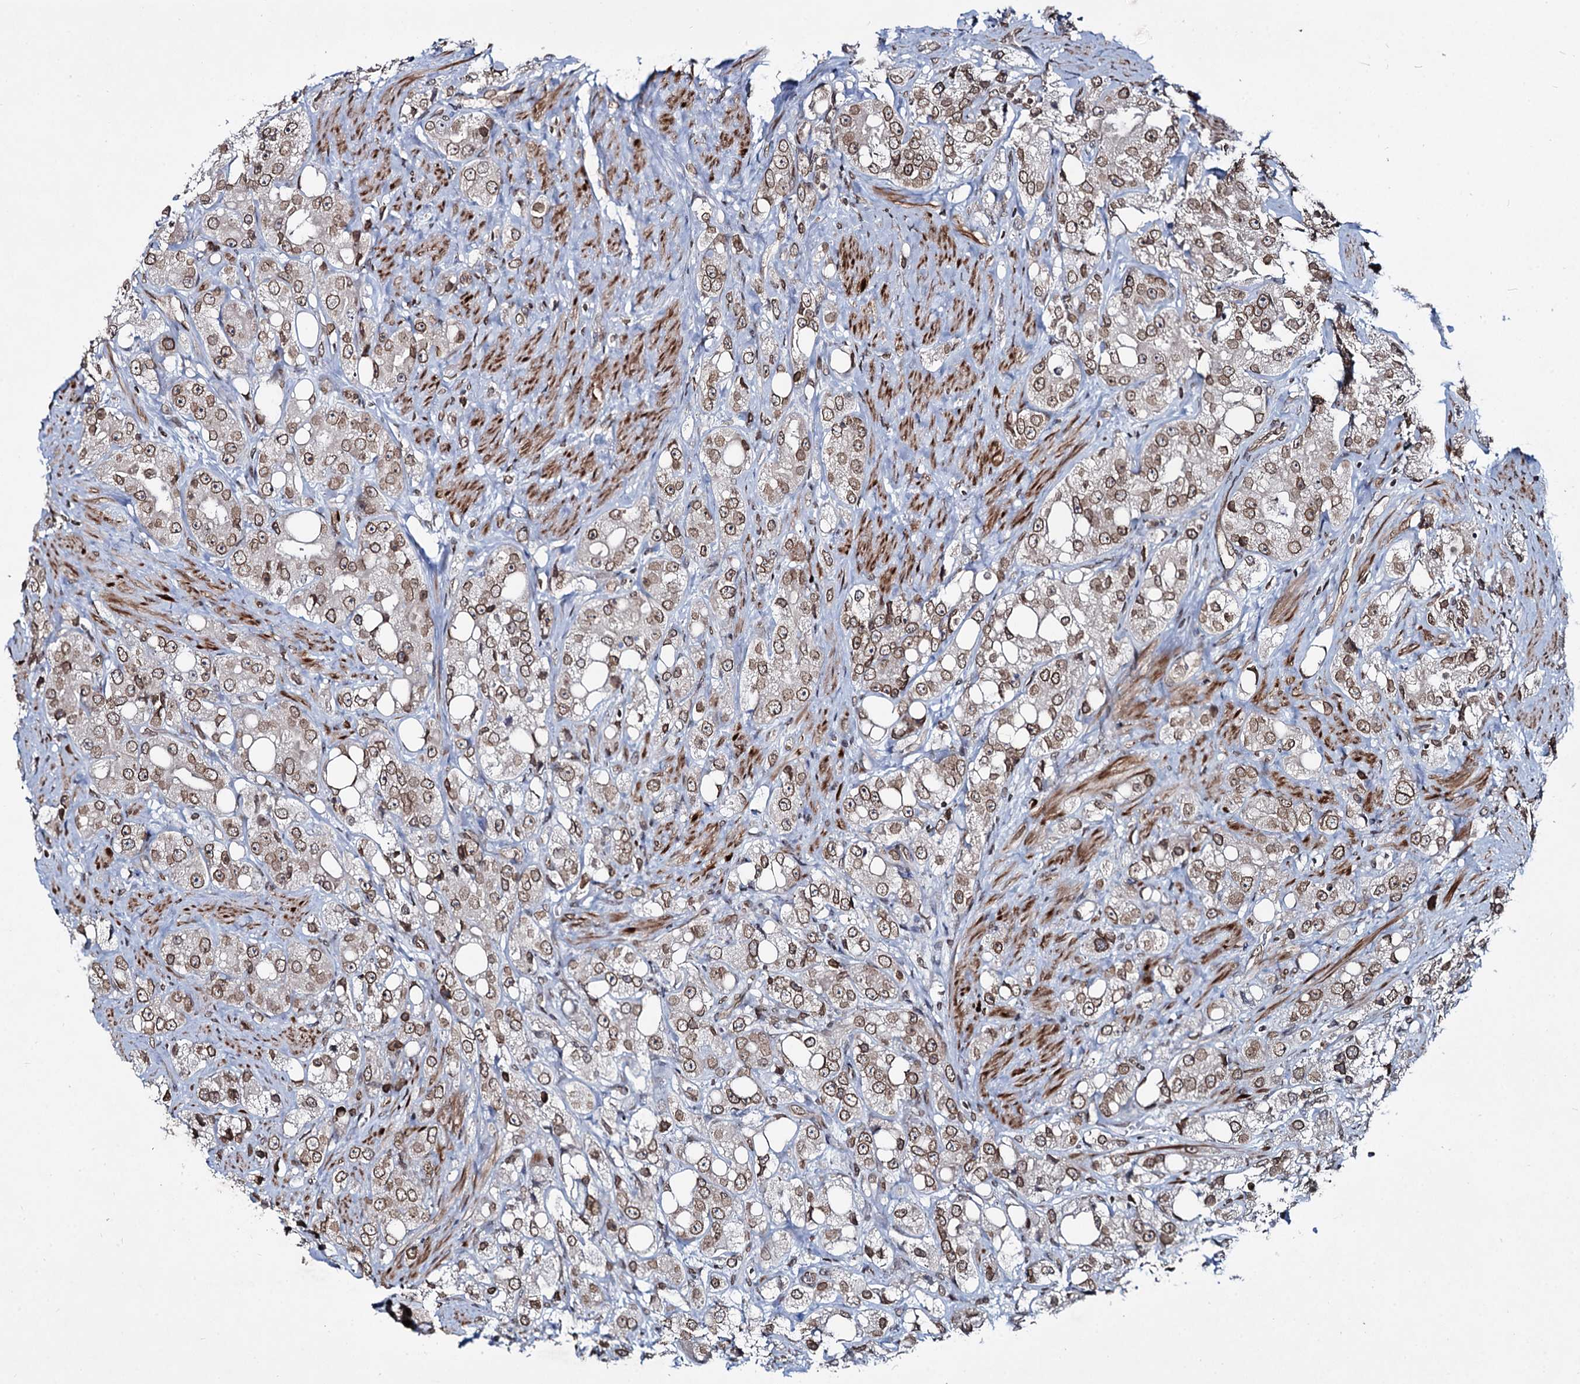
{"staining": {"intensity": "moderate", "quantity": ">75%", "location": "cytoplasmic/membranous,nuclear"}, "tissue": "prostate cancer", "cell_type": "Tumor cells", "image_type": "cancer", "snomed": [{"axis": "morphology", "description": "Adenocarcinoma, NOS"}, {"axis": "topography", "description": "Prostate"}], "caption": "A photomicrograph showing moderate cytoplasmic/membranous and nuclear expression in approximately >75% of tumor cells in prostate adenocarcinoma, as visualized by brown immunohistochemical staining.", "gene": "RNF6", "patient": {"sex": "male", "age": 79}}